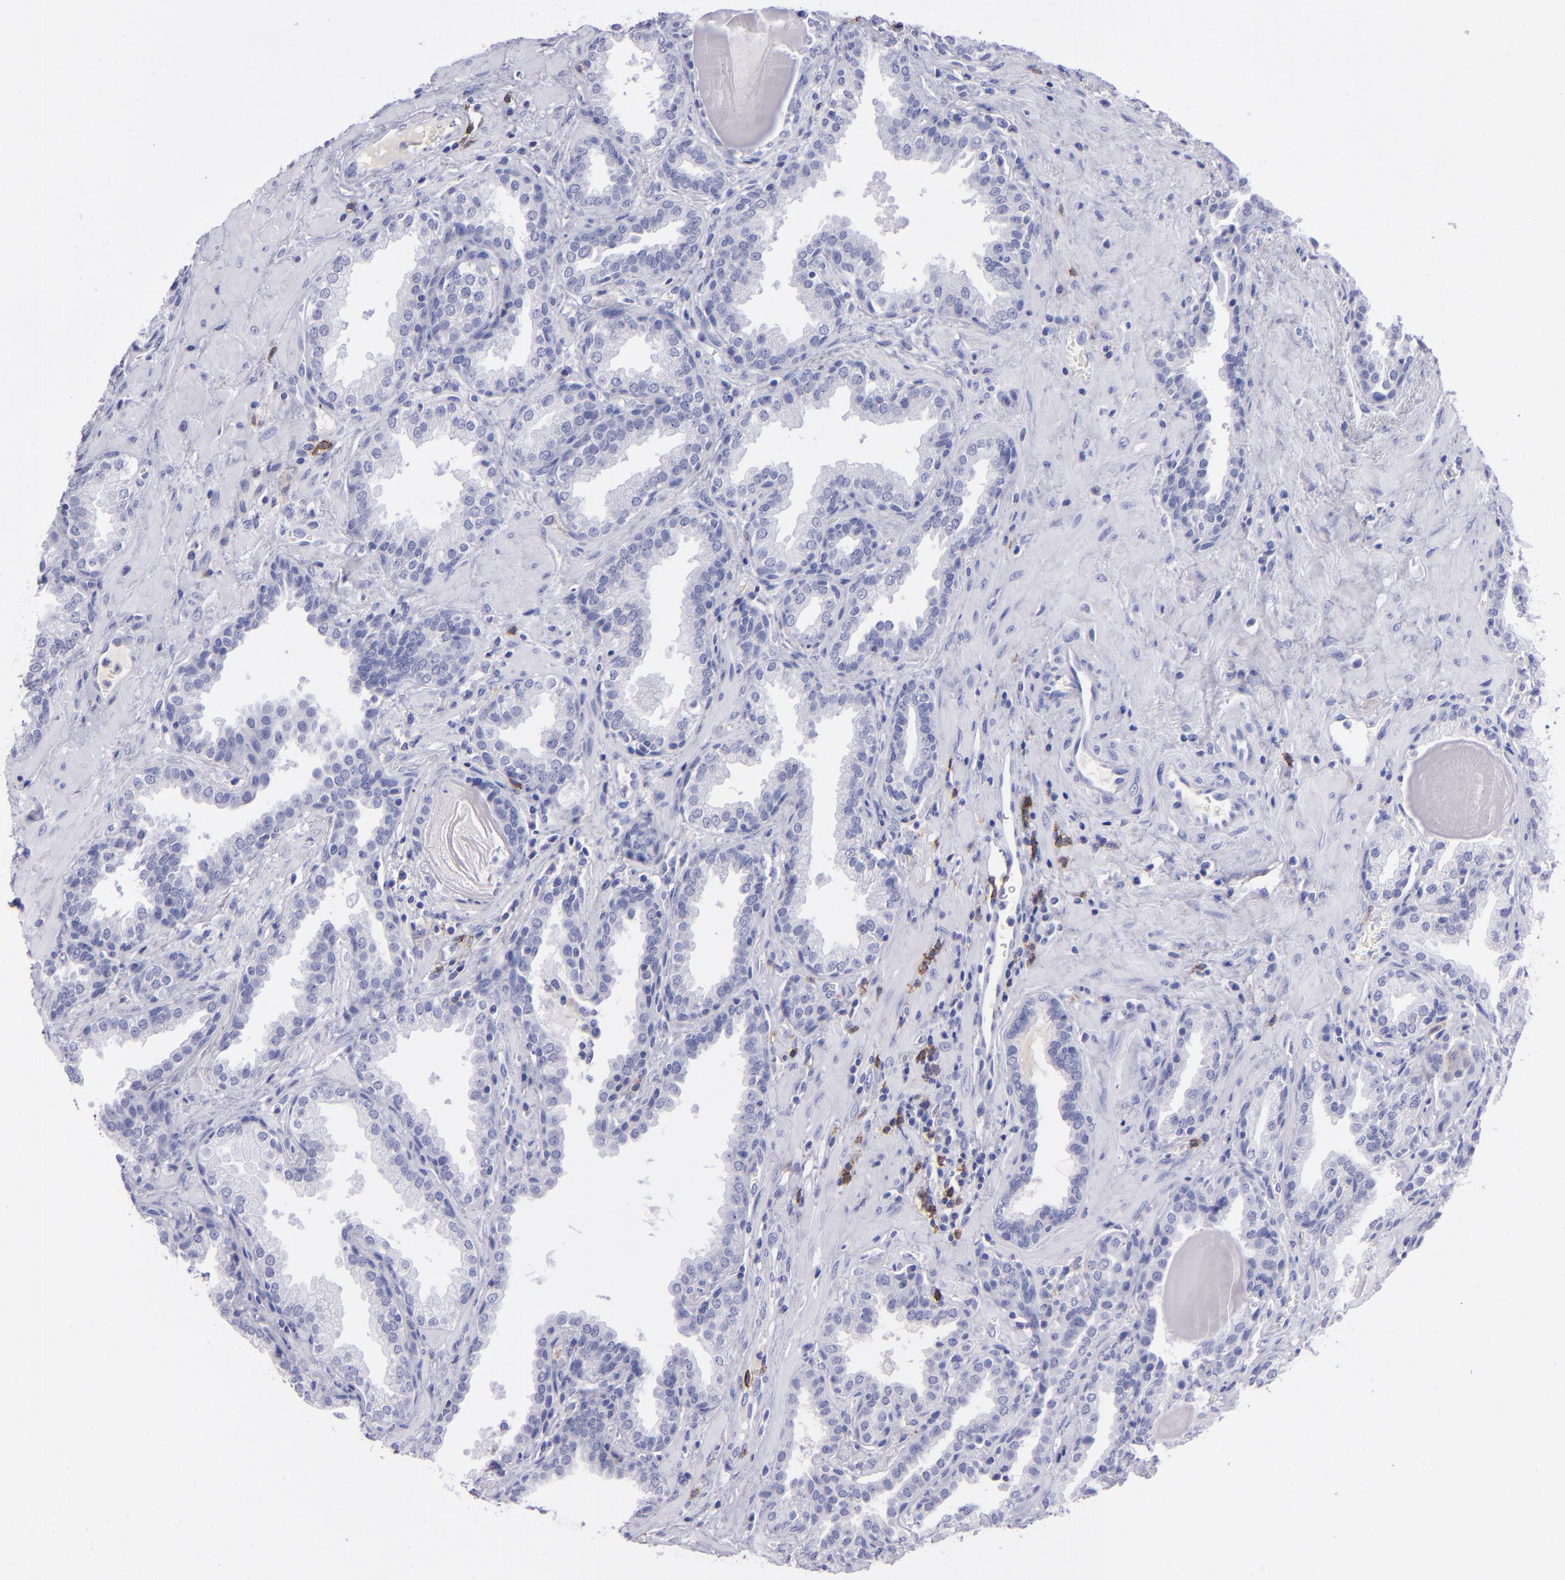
{"staining": {"intensity": "negative", "quantity": "none", "location": "none"}, "tissue": "prostate", "cell_type": "Glandular cells", "image_type": "normal", "snomed": [{"axis": "morphology", "description": "Normal tissue, NOS"}, {"axis": "topography", "description": "Prostate"}], "caption": "Glandular cells show no significant protein expression in benign prostate.", "gene": "CD37", "patient": {"sex": "male", "age": 51}}